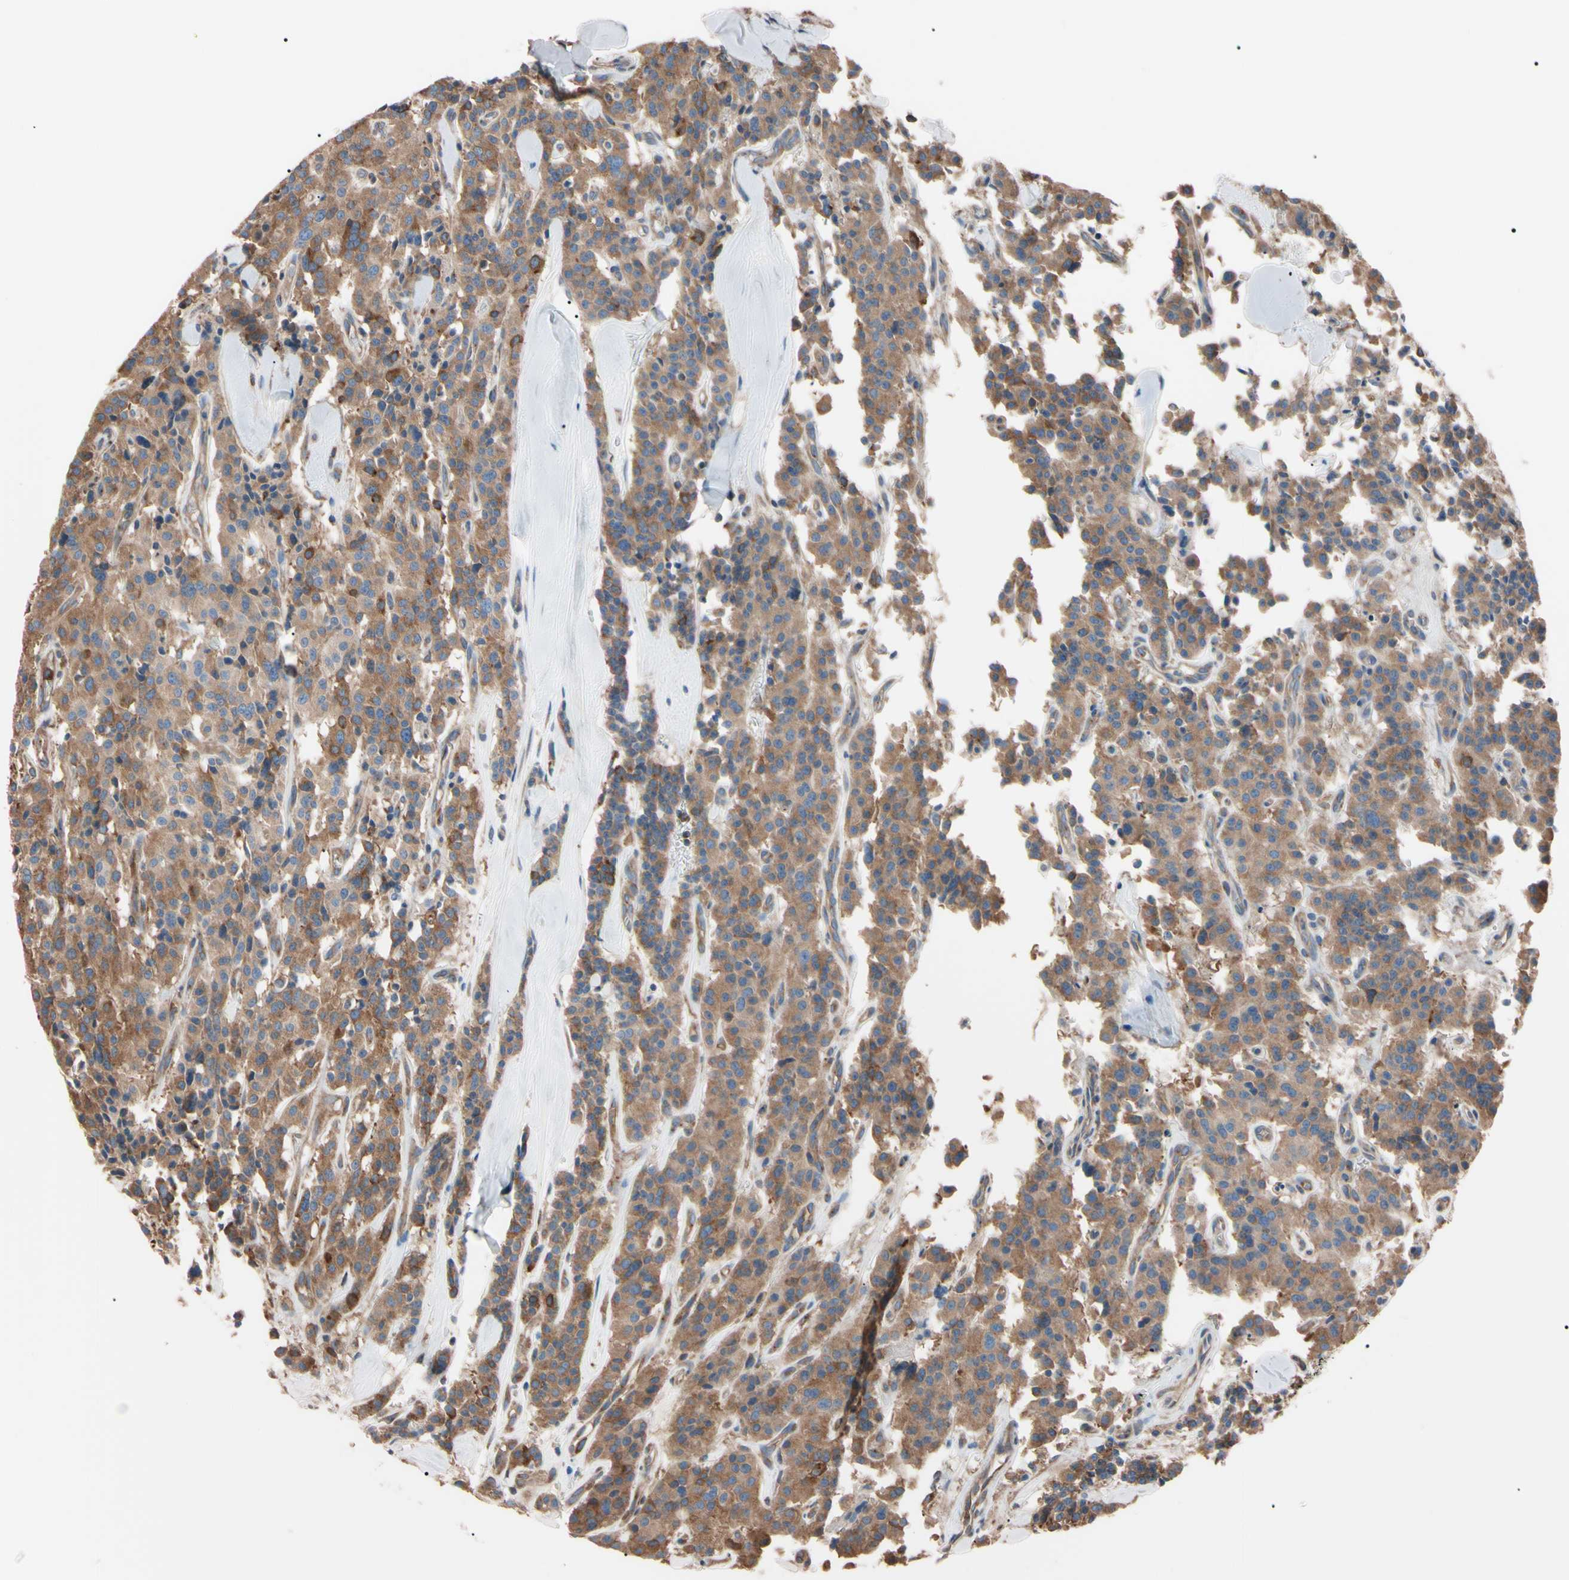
{"staining": {"intensity": "moderate", "quantity": ">75%", "location": "cytoplasmic/membranous"}, "tissue": "carcinoid", "cell_type": "Tumor cells", "image_type": "cancer", "snomed": [{"axis": "morphology", "description": "Carcinoid, malignant, NOS"}, {"axis": "topography", "description": "Lung"}], "caption": "DAB immunohistochemical staining of human carcinoid exhibits moderate cytoplasmic/membranous protein positivity in approximately >75% of tumor cells.", "gene": "PRKACA", "patient": {"sex": "male", "age": 30}}